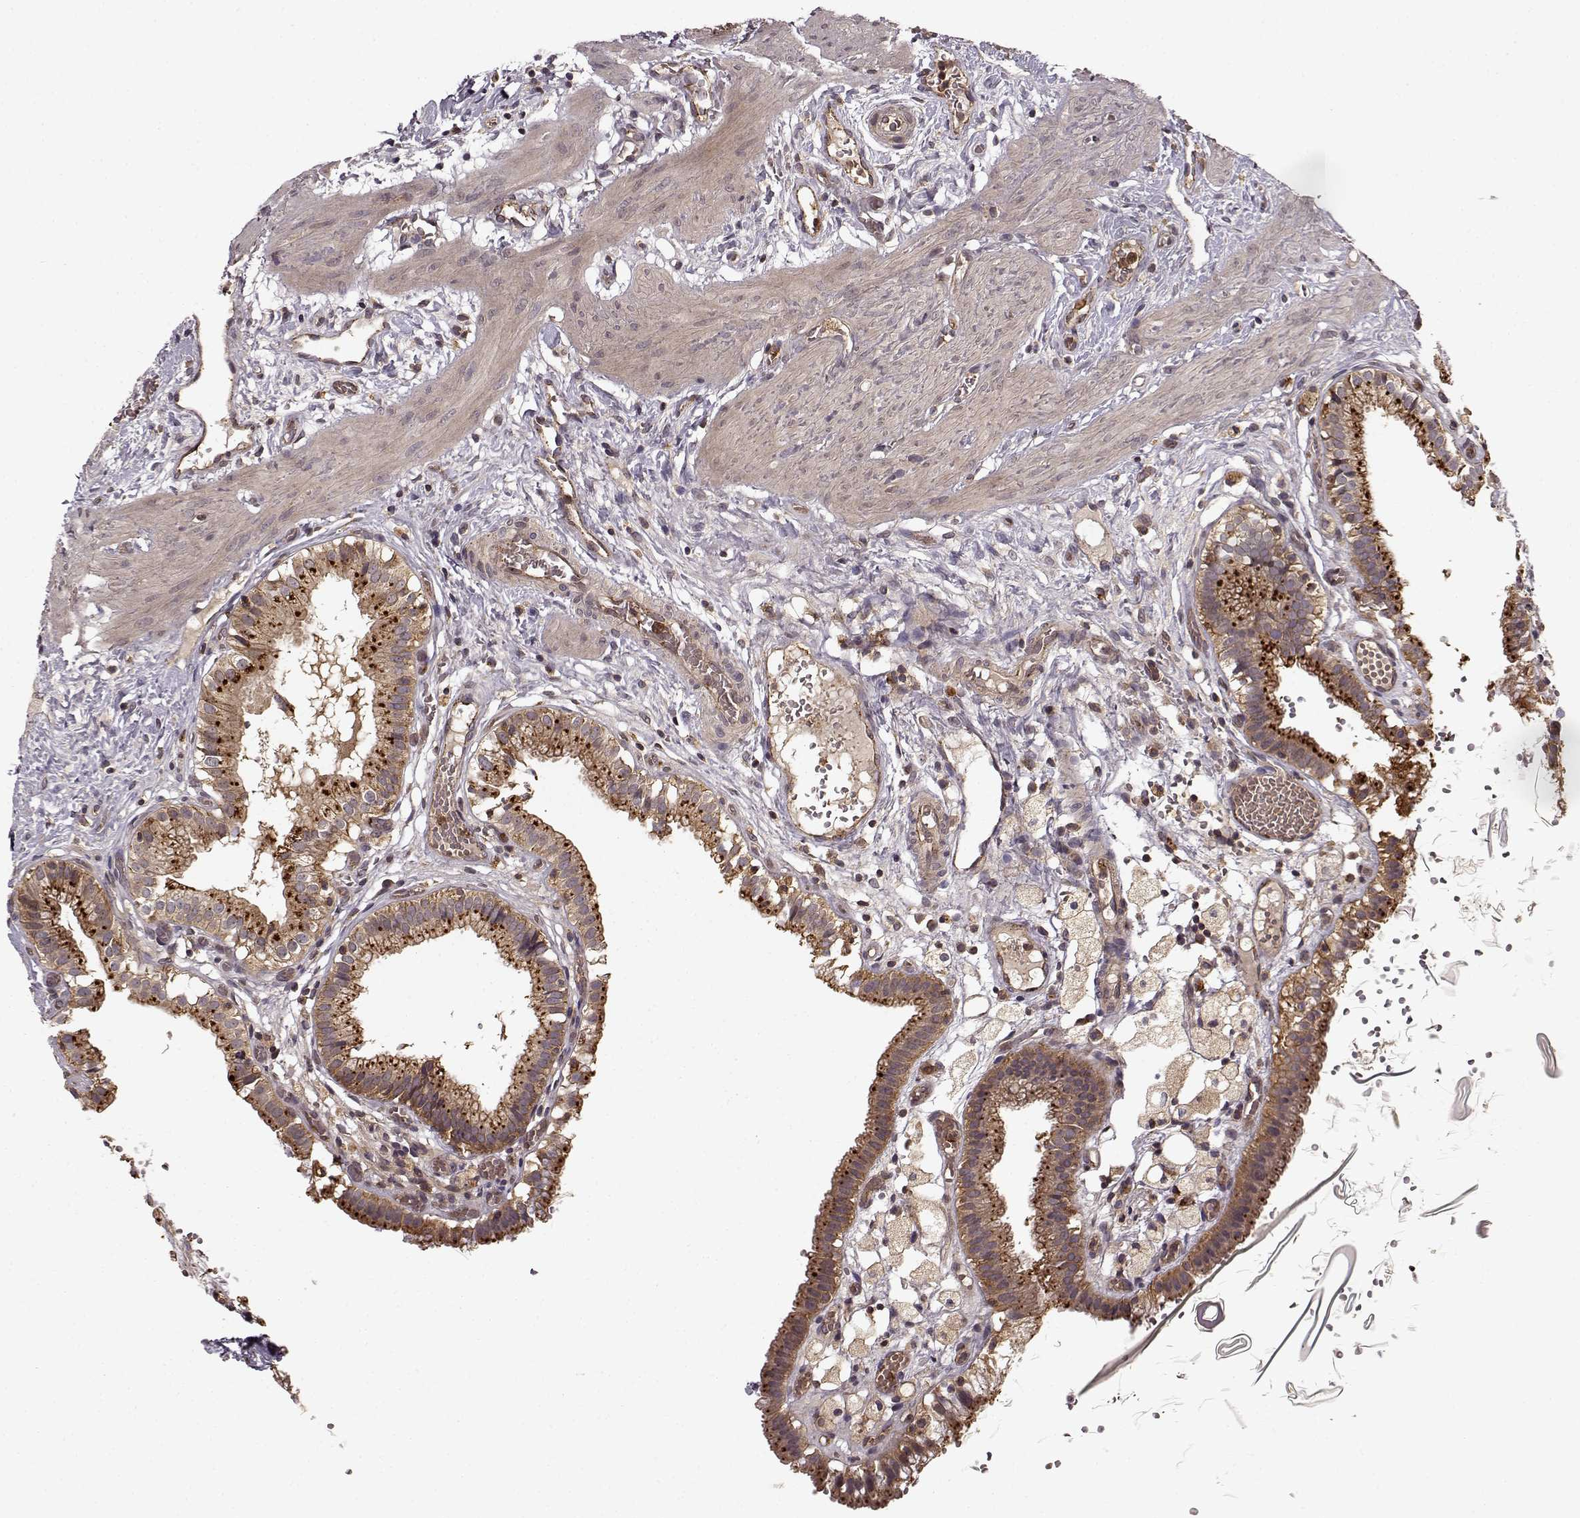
{"staining": {"intensity": "moderate", "quantity": ">75%", "location": "cytoplasmic/membranous"}, "tissue": "gallbladder", "cell_type": "Glandular cells", "image_type": "normal", "snomed": [{"axis": "morphology", "description": "Normal tissue, NOS"}, {"axis": "topography", "description": "Gallbladder"}], "caption": "Protein expression analysis of benign human gallbladder reveals moderate cytoplasmic/membranous expression in approximately >75% of glandular cells. (brown staining indicates protein expression, while blue staining denotes nuclei).", "gene": "IFRD2", "patient": {"sex": "female", "age": 24}}